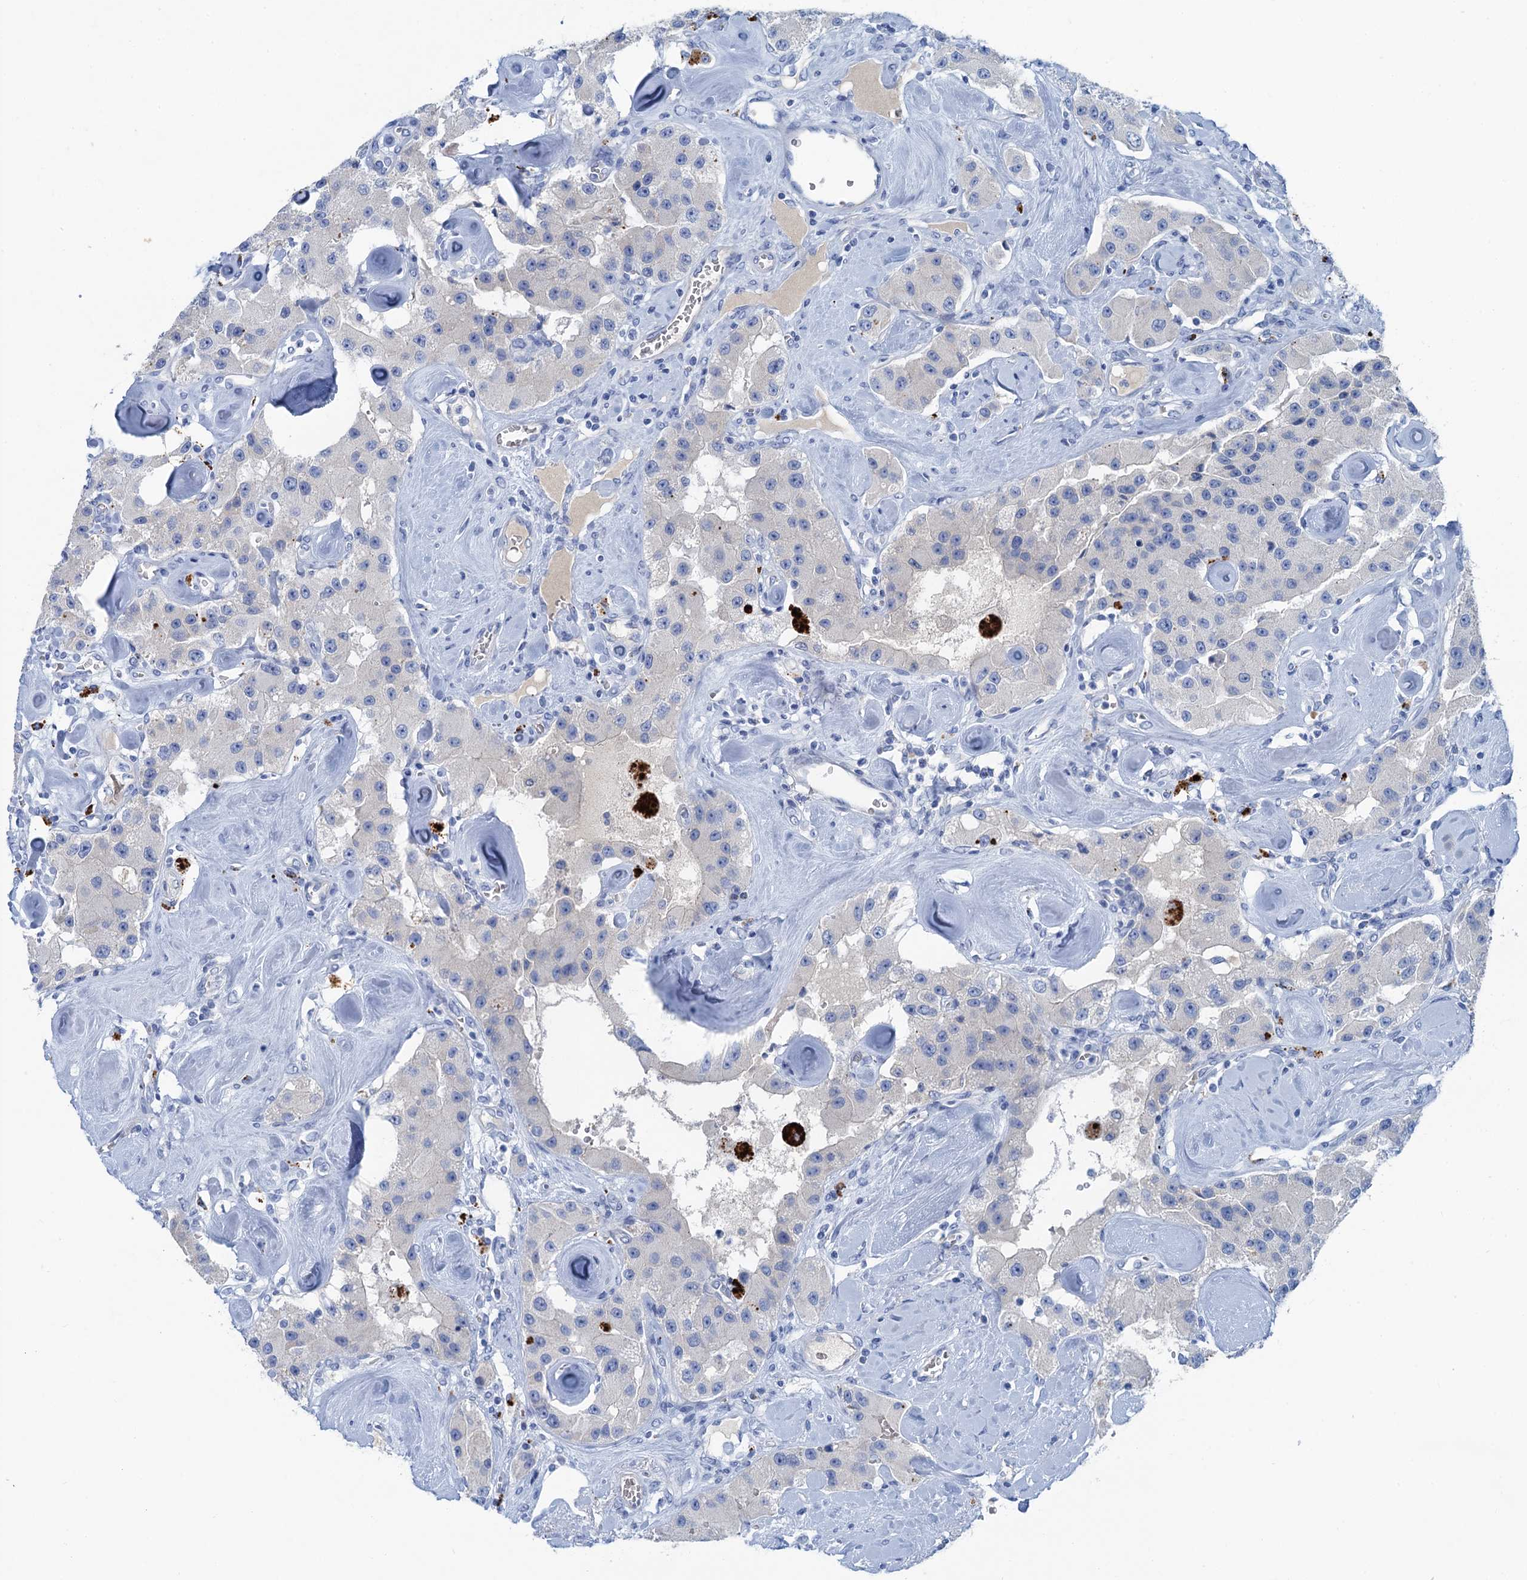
{"staining": {"intensity": "negative", "quantity": "none", "location": "none"}, "tissue": "carcinoid", "cell_type": "Tumor cells", "image_type": "cancer", "snomed": [{"axis": "morphology", "description": "Carcinoid, malignant, NOS"}, {"axis": "topography", "description": "Pancreas"}], "caption": "Image shows no significant protein staining in tumor cells of carcinoid.", "gene": "MYADML2", "patient": {"sex": "male", "age": 41}}